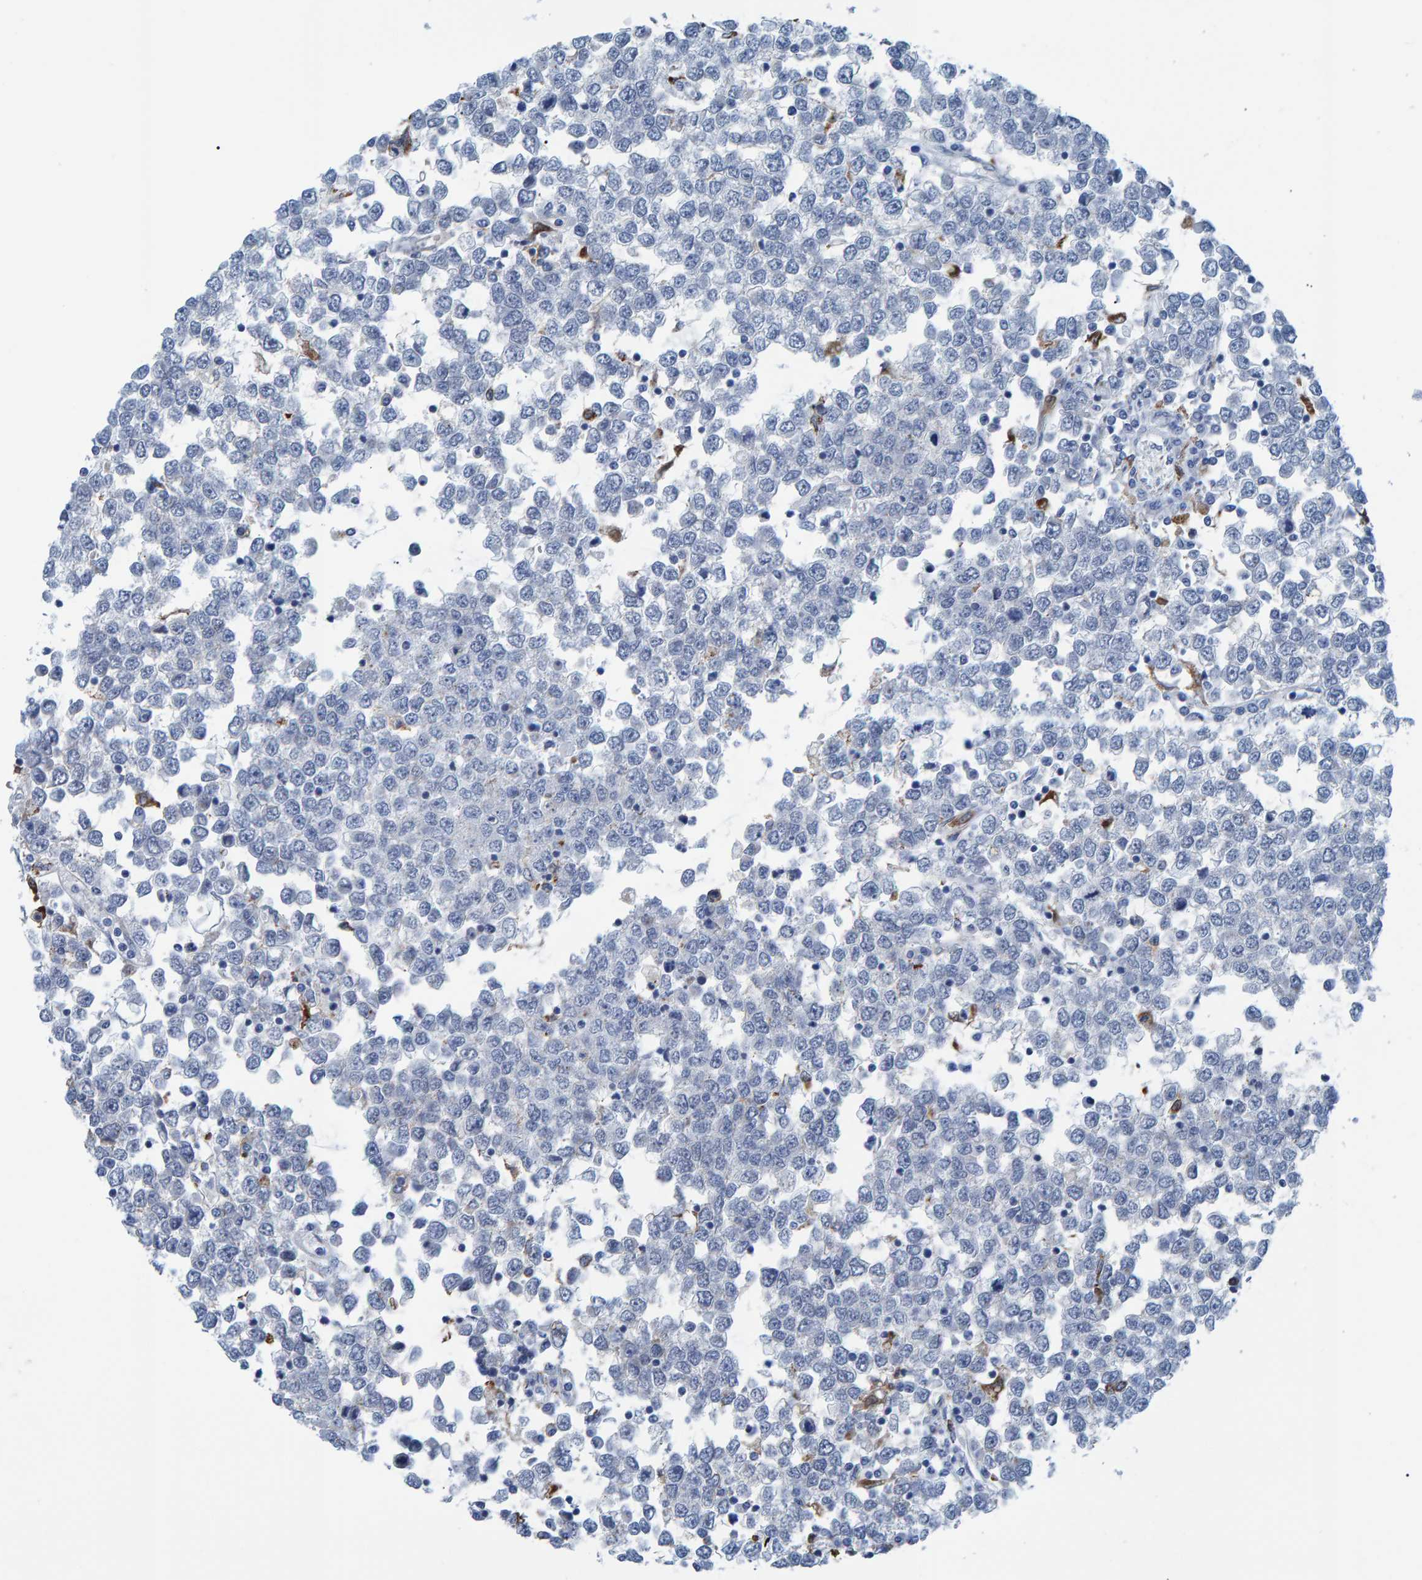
{"staining": {"intensity": "negative", "quantity": "none", "location": "none"}, "tissue": "testis cancer", "cell_type": "Tumor cells", "image_type": "cancer", "snomed": [{"axis": "morphology", "description": "Seminoma, NOS"}, {"axis": "topography", "description": "Testis"}], "caption": "This is an immunohistochemistry histopathology image of human seminoma (testis). There is no expression in tumor cells.", "gene": "IDO1", "patient": {"sex": "male", "age": 65}}